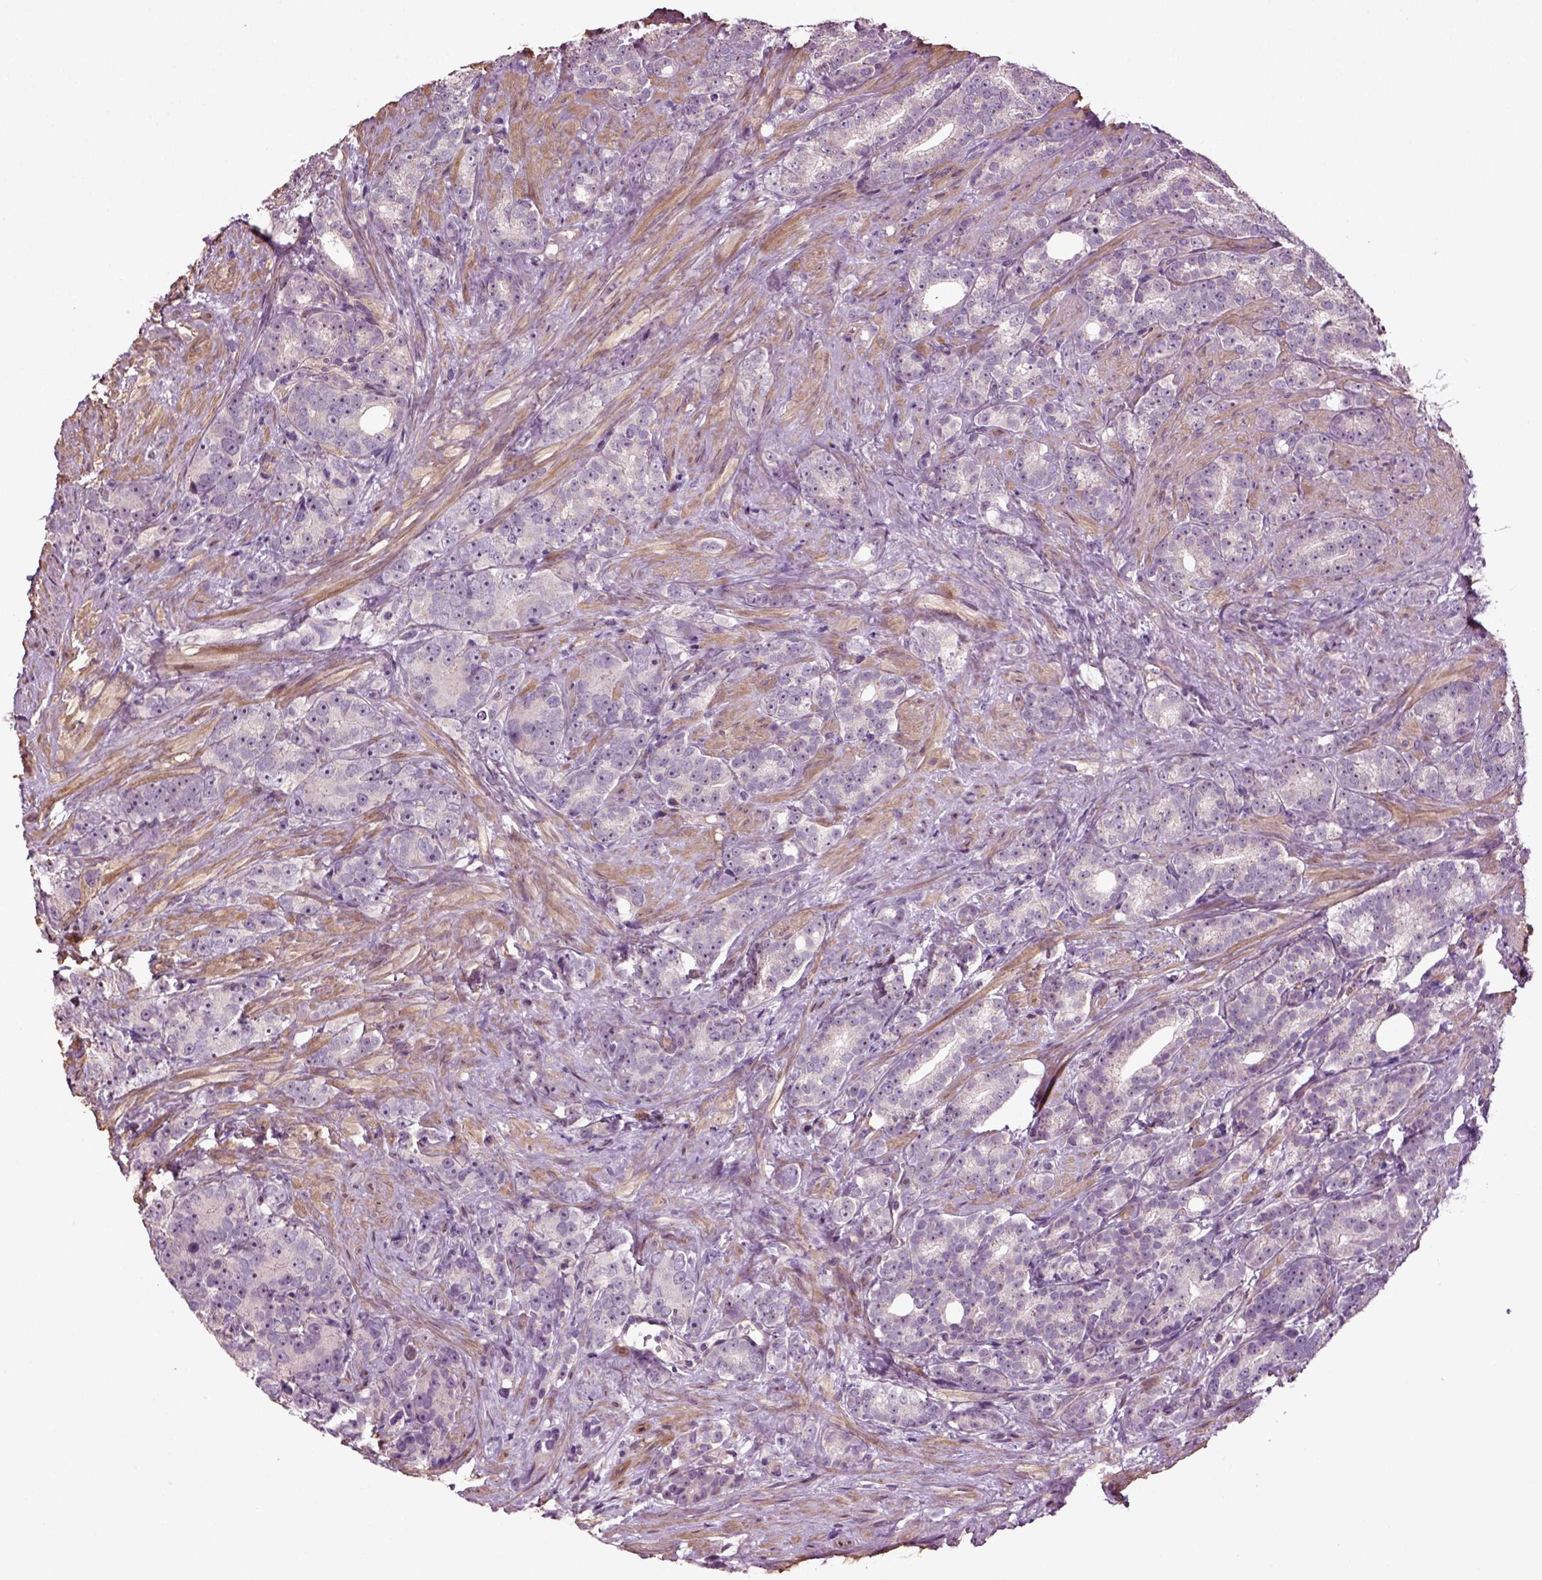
{"staining": {"intensity": "negative", "quantity": "none", "location": "none"}, "tissue": "prostate cancer", "cell_type": "Tumor cells", "image_type": "cancer", "snomed": [{"axis": "morphology", "description": "Adenocarcinoma, High grade"}, {"axis": "topography", "description": "Prostate"}], "caption": "Immunohistochemical staining of prostate cancer (high-grade adenocarcinoma) exhibits no significant staining in tumor cells.", "gene": "HAGHL", "patient": {"sex": "male", "age": 90}}